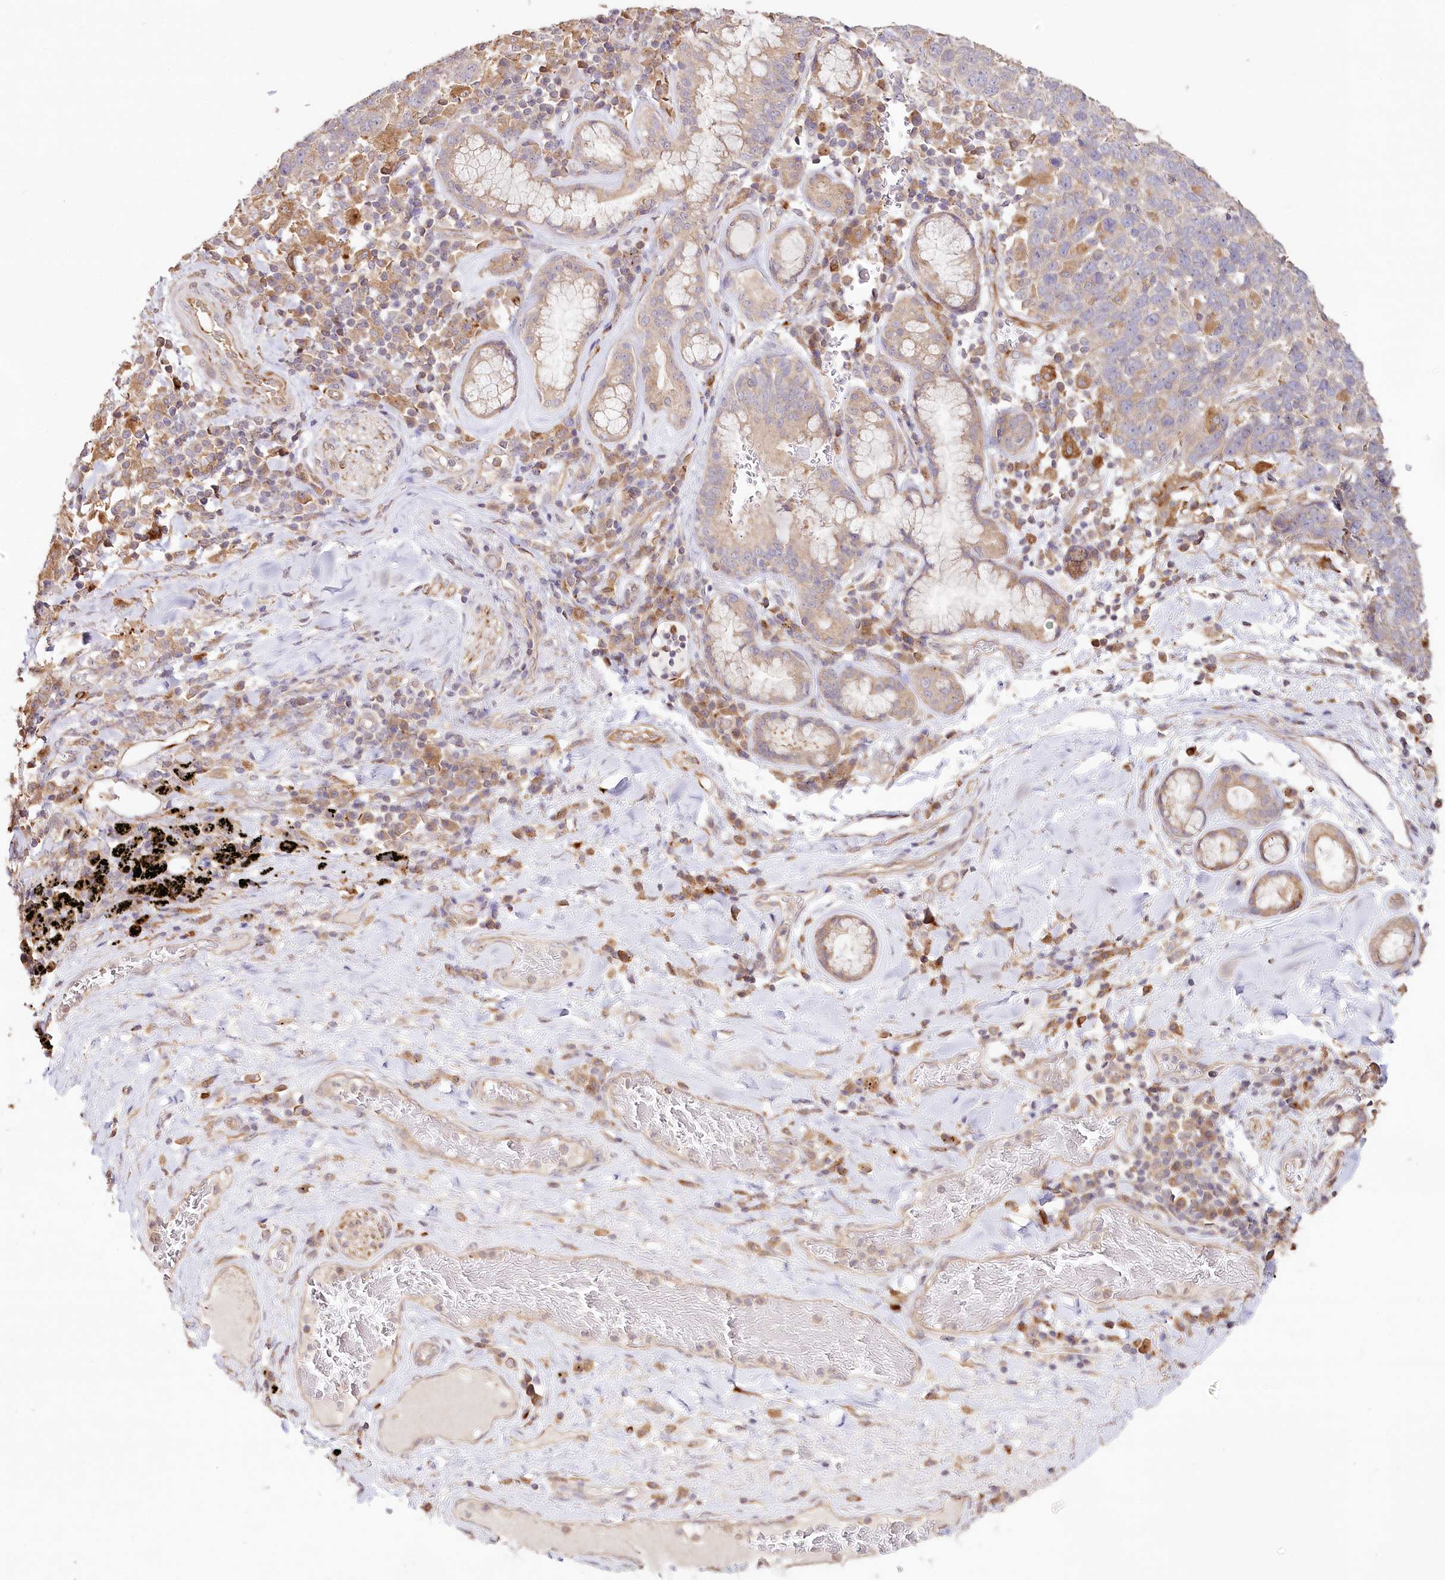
{"staining": {"intensity": "weak", "quantity": "<25%", "location": "cytoplasmic/membranous"}, "tissue": "lung cancer", "cell_type": "Tumor cells", "image_type": "cancer", "snomed": [{"axis": "morphology", "description": "Squamous cell carcinoma, NOS"}, {"axis": "topography", "description": "Lung"}], "caption": "DAB (3,3'-diaminobenzidine) immunohistochemical staining of squamous cell carcinoma (lung) reveals no significant staining in tumor cells.", "gene": "DMXL1", "patient": {"sex": "male", "age": 66}}